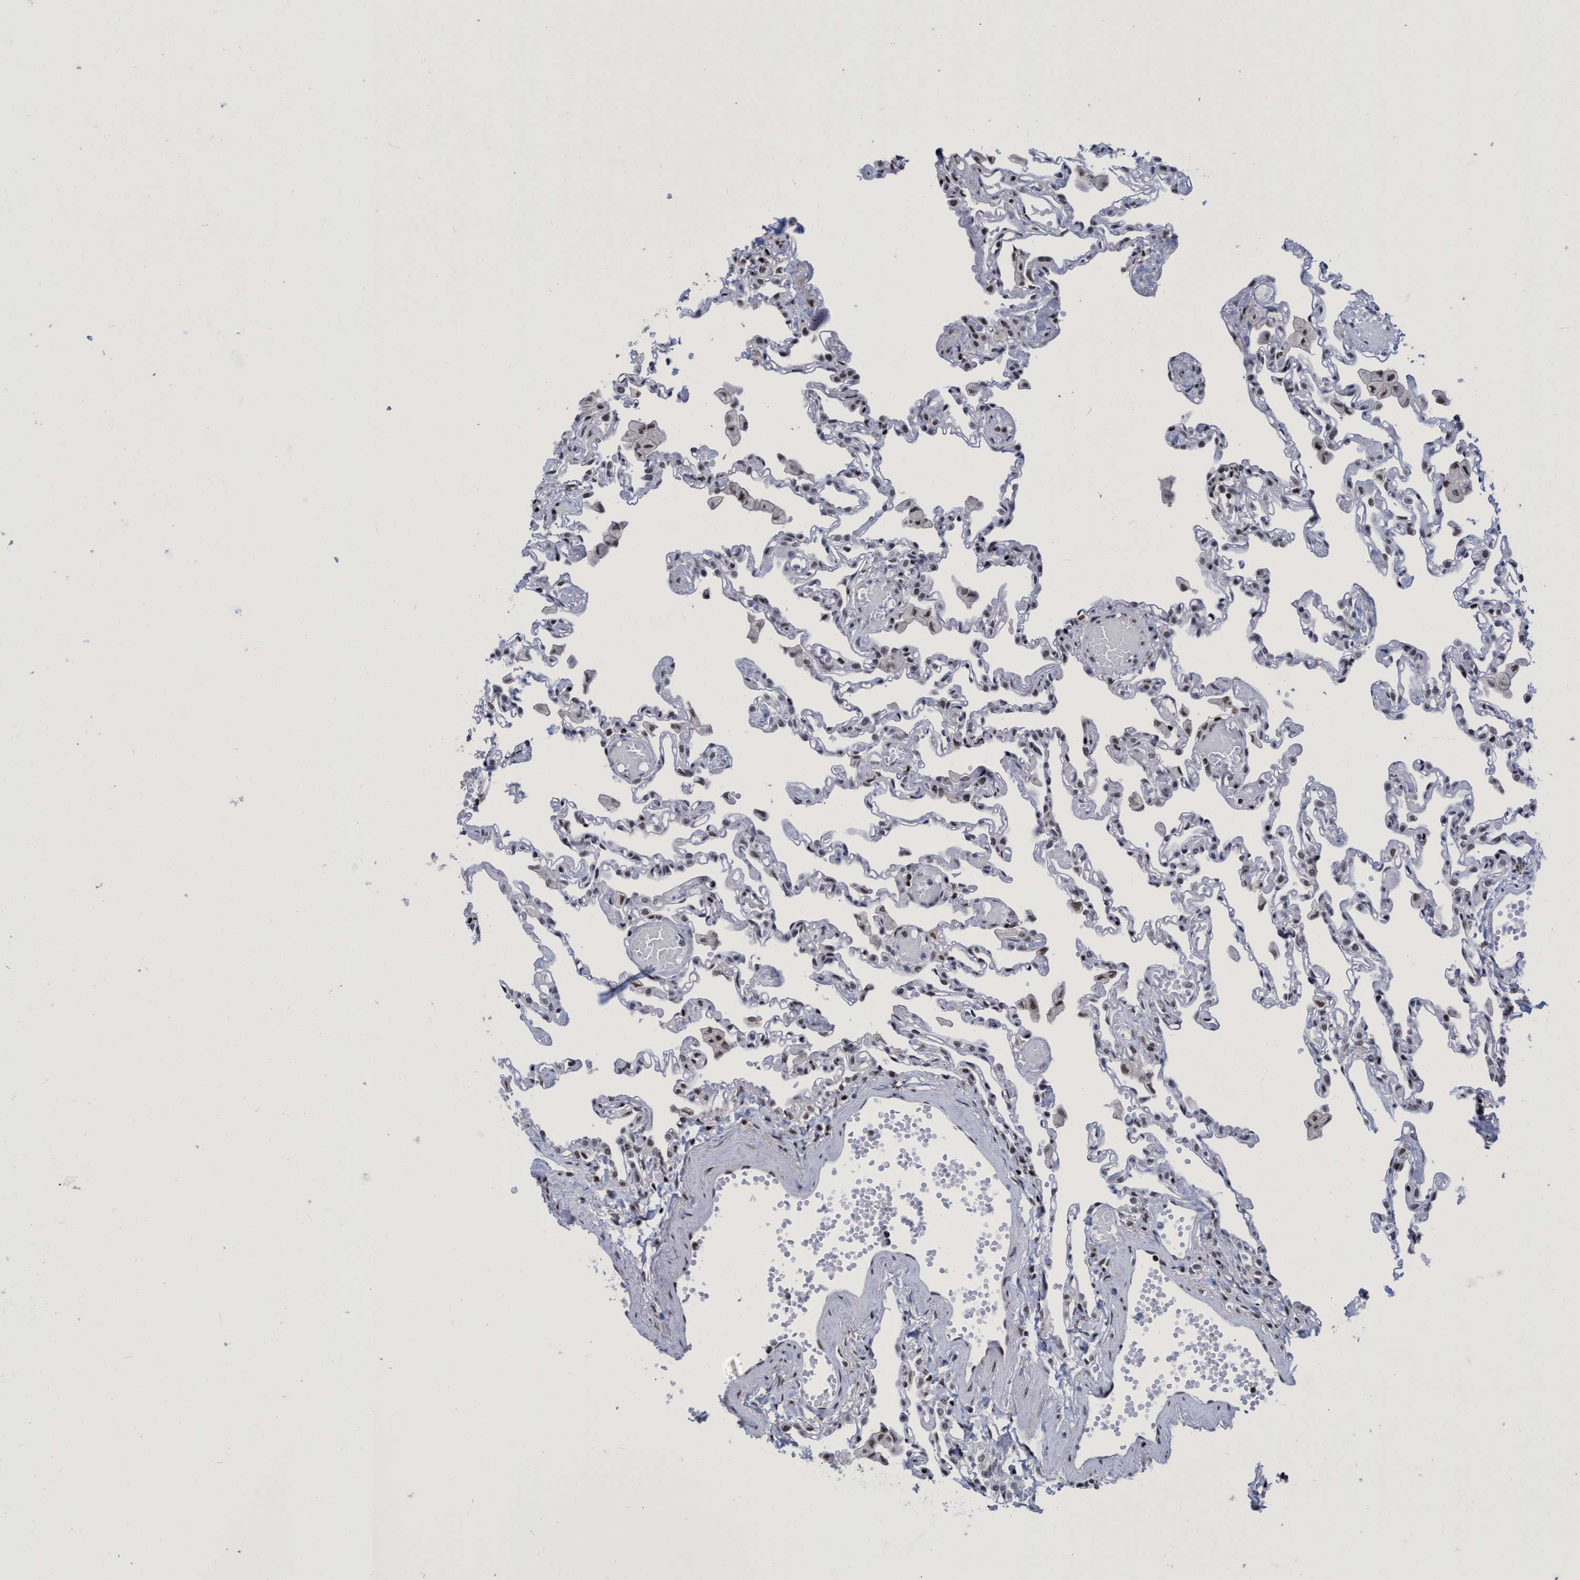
{"staining": {"intensity": "moderate", "quantity": "25%-75%", "location": "nuclear"}, "tissue": "lung", "cell_type": "Alveolar cells", "image_type": "normal", "snomed": [{"axis": "morphology", "description": "Normal tissue, NOS"}, {"axis": "topography", "description": "Bronchus"}, {"axis": "topography", "description": "Lung"}], "caption": "The immunohistochemical stain labels moderate nuclear expression in alveolar cells of normal lung. The protein of interest is stained brown, and the nuclei are stained in blue (DAB (3,3'-diaminobenzidine) IHC with brightfield microscopy, high magnification).", "gene": "C9orf78", "patient": {"sex": "female", "age": 49}}